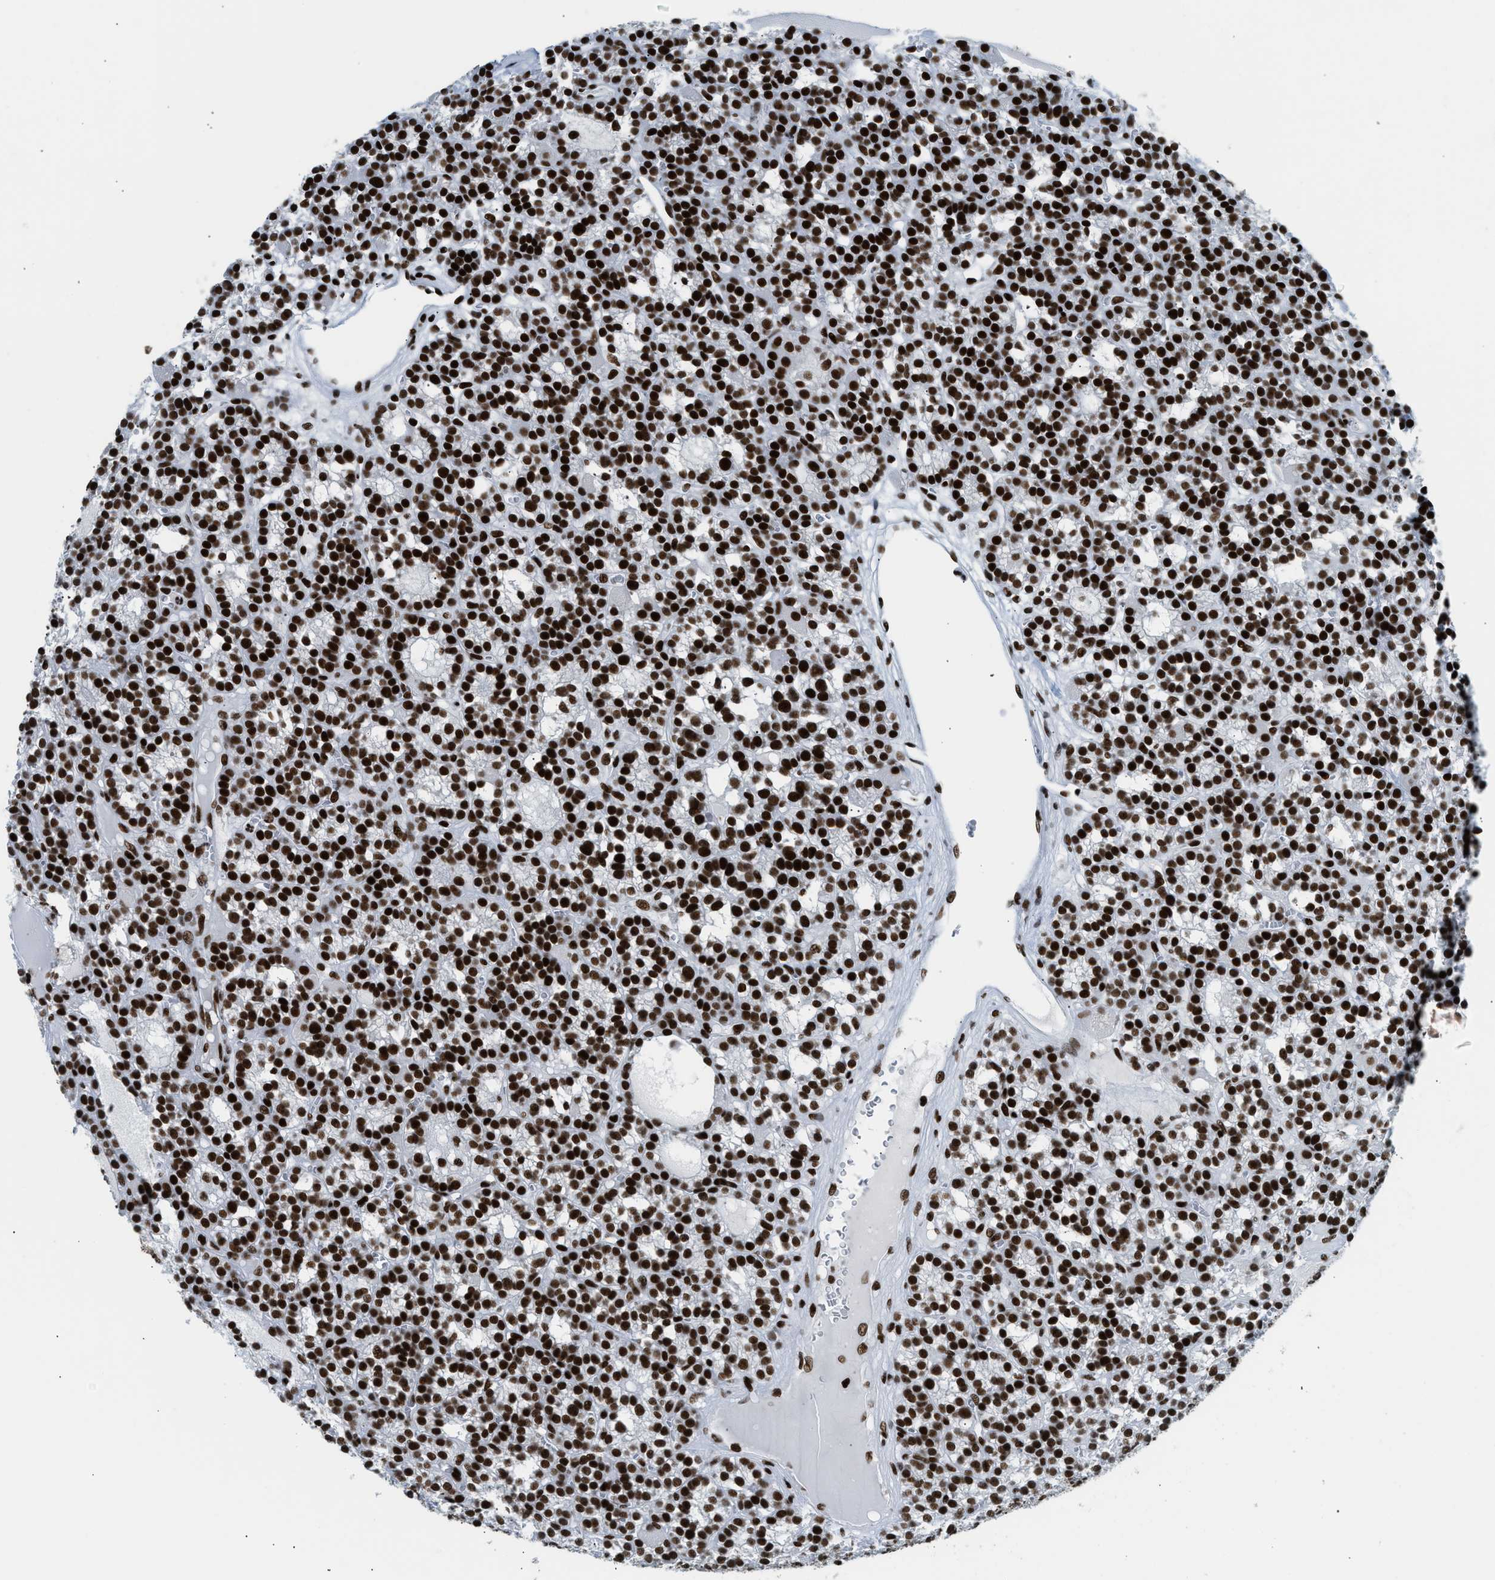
{"staining": {"intensity": "strong", "quantity": ">75%", "location": "nuclear"}, "tissue": "parathyroid gland", "cell_type": "Glandular cells", "image_type": "normal", "snomed": [{"axis": "morphology", "description": "Normal tissue, NOS"}, {"axis": "morphology", "description": "Adenoma, NOS"}, {"axis": "topography", "description": "Parathyroid gland"}], "caption": "IHC micrograph of normal parathyroid gland: human parathyroid gland stained using immunohistochemistry (IHC) displays high levels of strong protein expression localized specifically in the nuclear of glandular cells, appearing as a nuclear brown color.", "gene": "PIF1", "patient": {"sex": "female", "age": 58}}